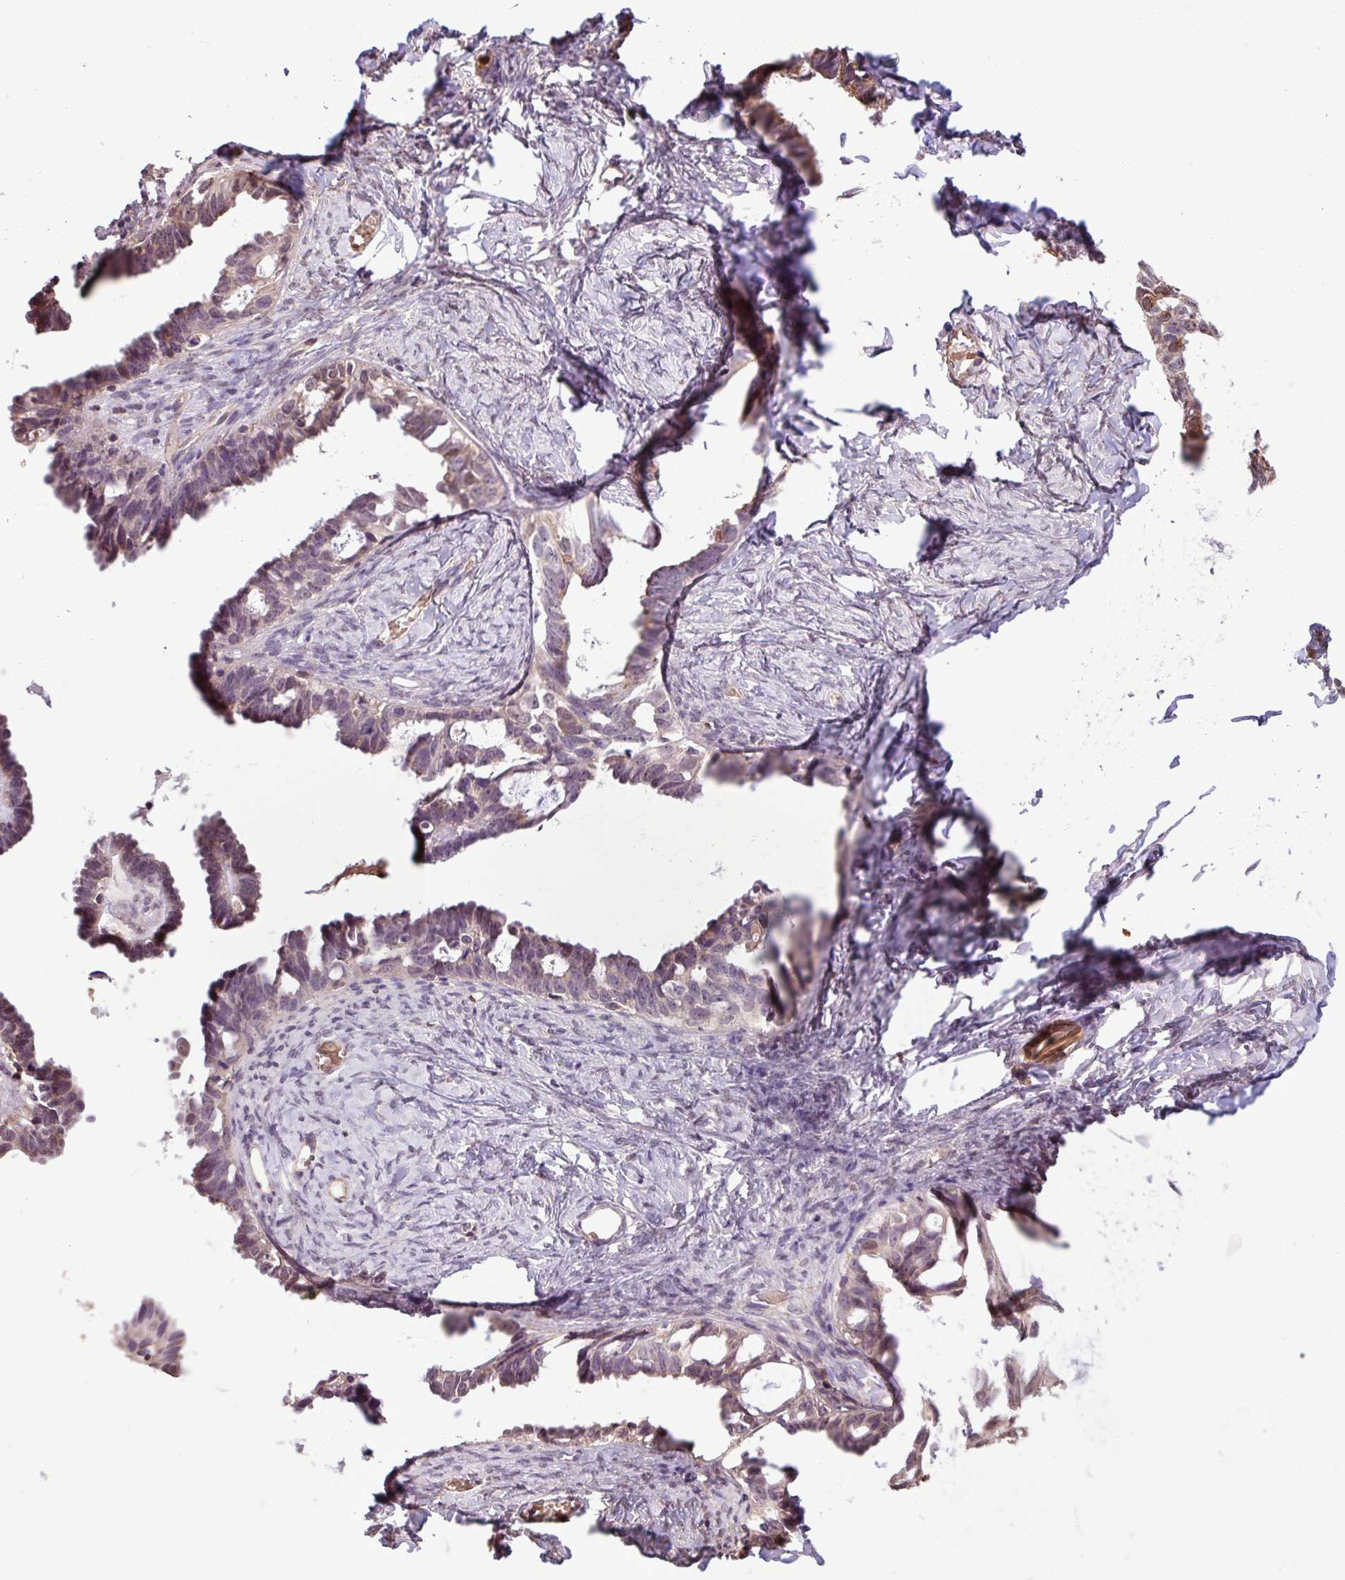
{"staining": {"intensity": "moderate", "quantity": "25%-75%", "location": "cytoplasmic/membranous,nuclear"}, "tissue": "ovarian cancer", "cell_type": "Tumor cells", "image_type": "cancer", "snomed": [{"axis": "morphology", "description": "Cystadenocarcinoma, serous, NOS"}, {"axis": "topography", "description": "Ovary"}], "caption": "Ovarian cancer tissue displays moderate cytoplasmic/membranous and nuclear staining in about 25%-75% of tumor cells, visualized by immunohistochemistry.", "gene": "CHST11", "patient": {"sex": "female", "age": 69}}